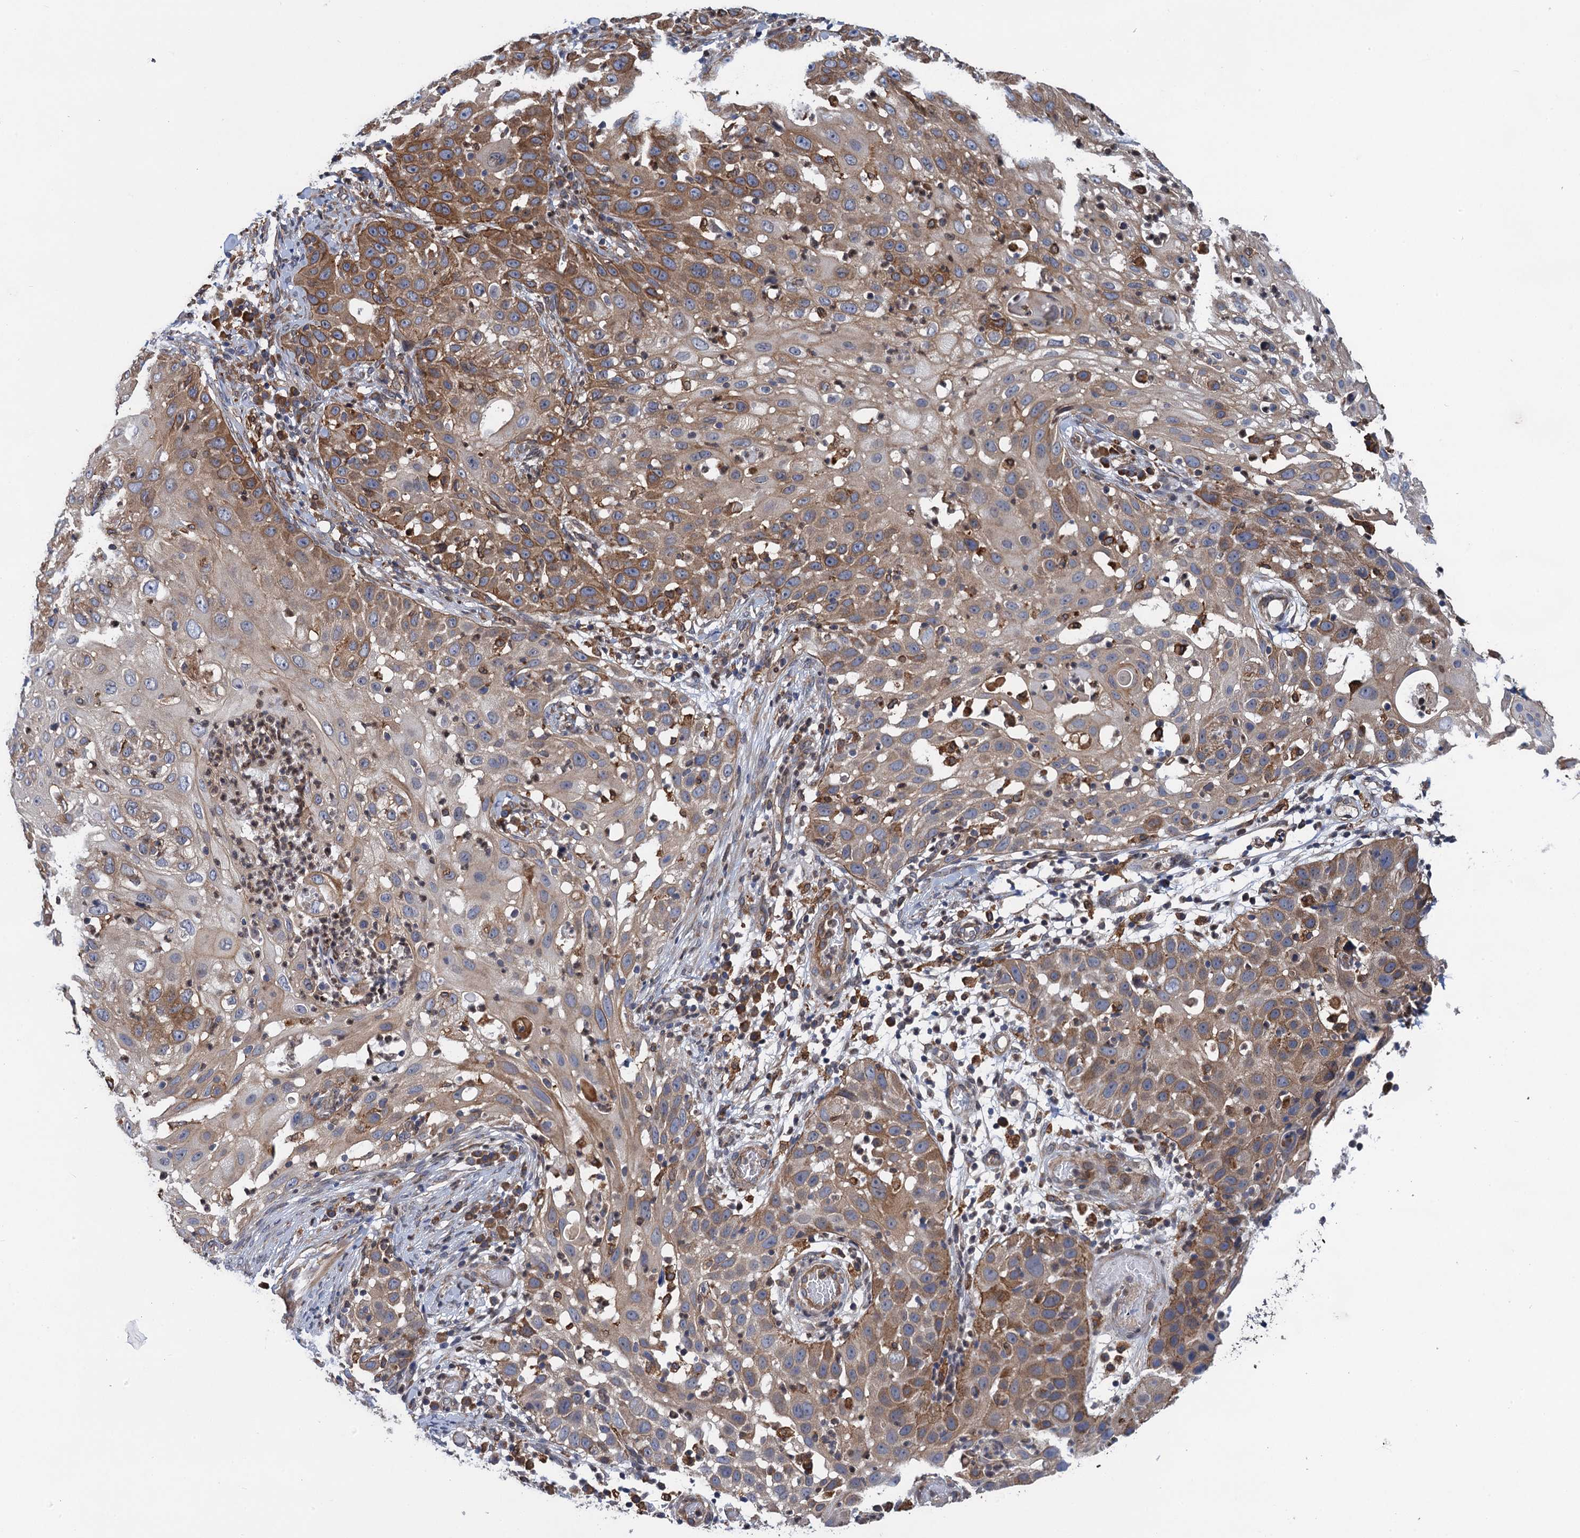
{"staining": {"intensity": "moderate", "quantity": "25%-75%", "location": "cytoplasmic/membranous"}, "tissue": "skin cancer", "cell_type": "Tumor cells", "image_type": "cancer", "snomed": [{"axis": "morphology", "description": "Squamous cell carcinoma, NOS"}, {"axis": "topography", "description": "Skin"}], "caption": "This image reveals immunohistochemistry staining of squamous cell carcinoma (skin), with medium moderate cytoplasmic/membranous expression in approximately 25%-75% of tumor cells.", "gene": "ARMC5", "patient": {"sex": "female", "age": 44}}